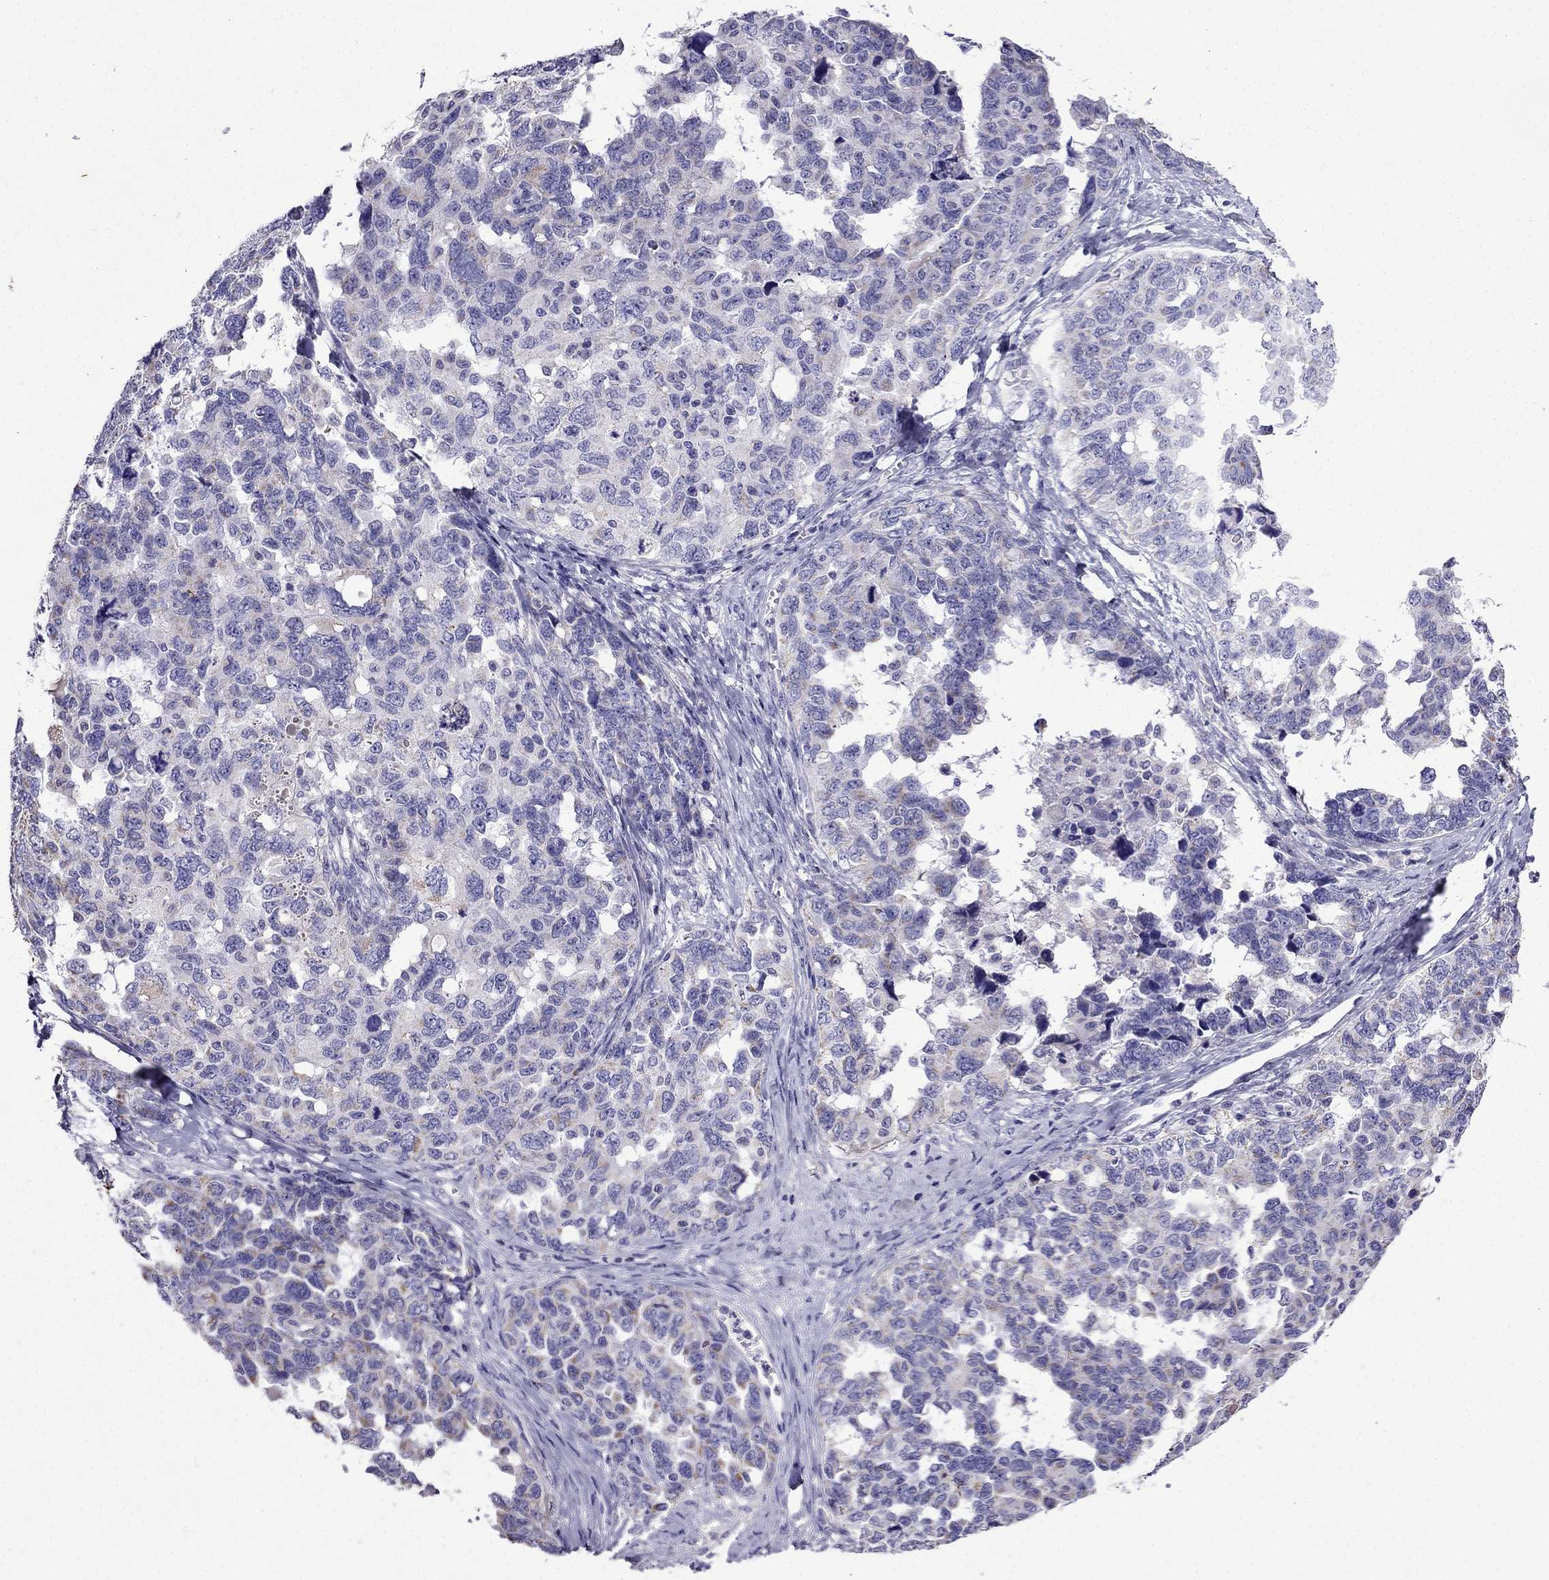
{"staining": {"intensity": "weak", "quantity": "<25%", "location": "cytoplasmic/membranous"}, "tissue": "ovarian cancer", "cell_type": "Tumor cells", "image_type": "cancer", "snomed": [{"axis": "morphology", "description": "Cystadenocarcinoma, serous, NOS"}, {"axis": "topography", "description": "Ovary"}], "caption": "Immunohistochemical staining of human ovarian cancer (serous cystadenocarcinoma) exhibits no significant expression in tumor cells. The staining was performed using DAB to visualize the protein expression in brown, while the nuclei were stained in blue with hematoxylin (Magnification: 20x).", "gene": "DSC1", "patient": {"sex": "female", "age": 69}}